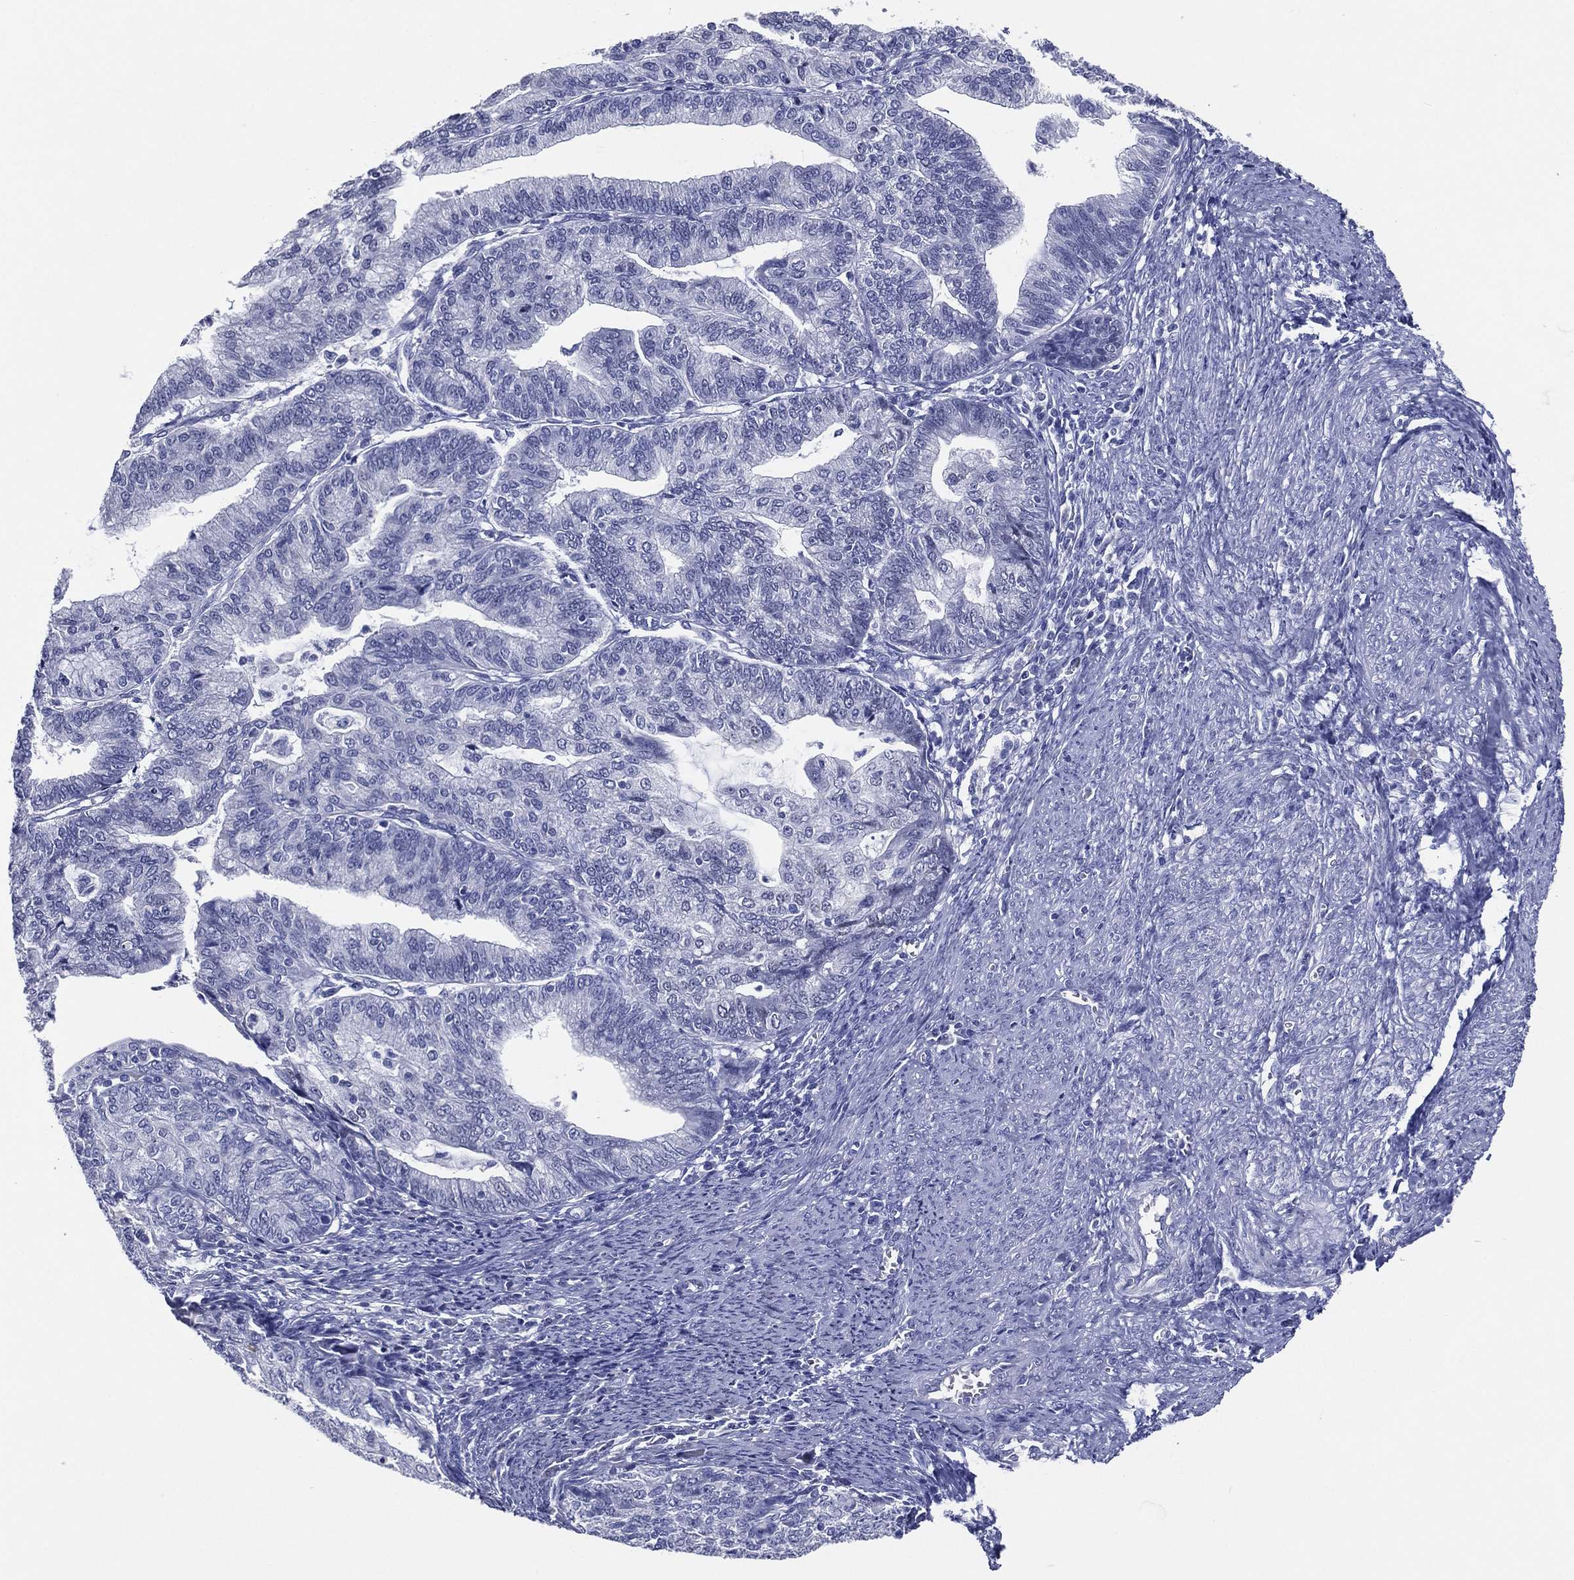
{"staining": {"intensity": "negative", "quantity": "none", "location": "none"}, "tissue": "endometrial cancer", "cell_type": "Tumor cells", "image_type": "cancer", "snomed": [{"axis": "morphology", "description": "Adenocarcinoma, NOS"}, {"axis": "topography", "description": "Endometrium"}], "caption": "Tumor cells show no significant expression in endometrial adenocarcinoma.", "gene": "TFAP2A", "patient": {"sex": "female", "age": 82}}